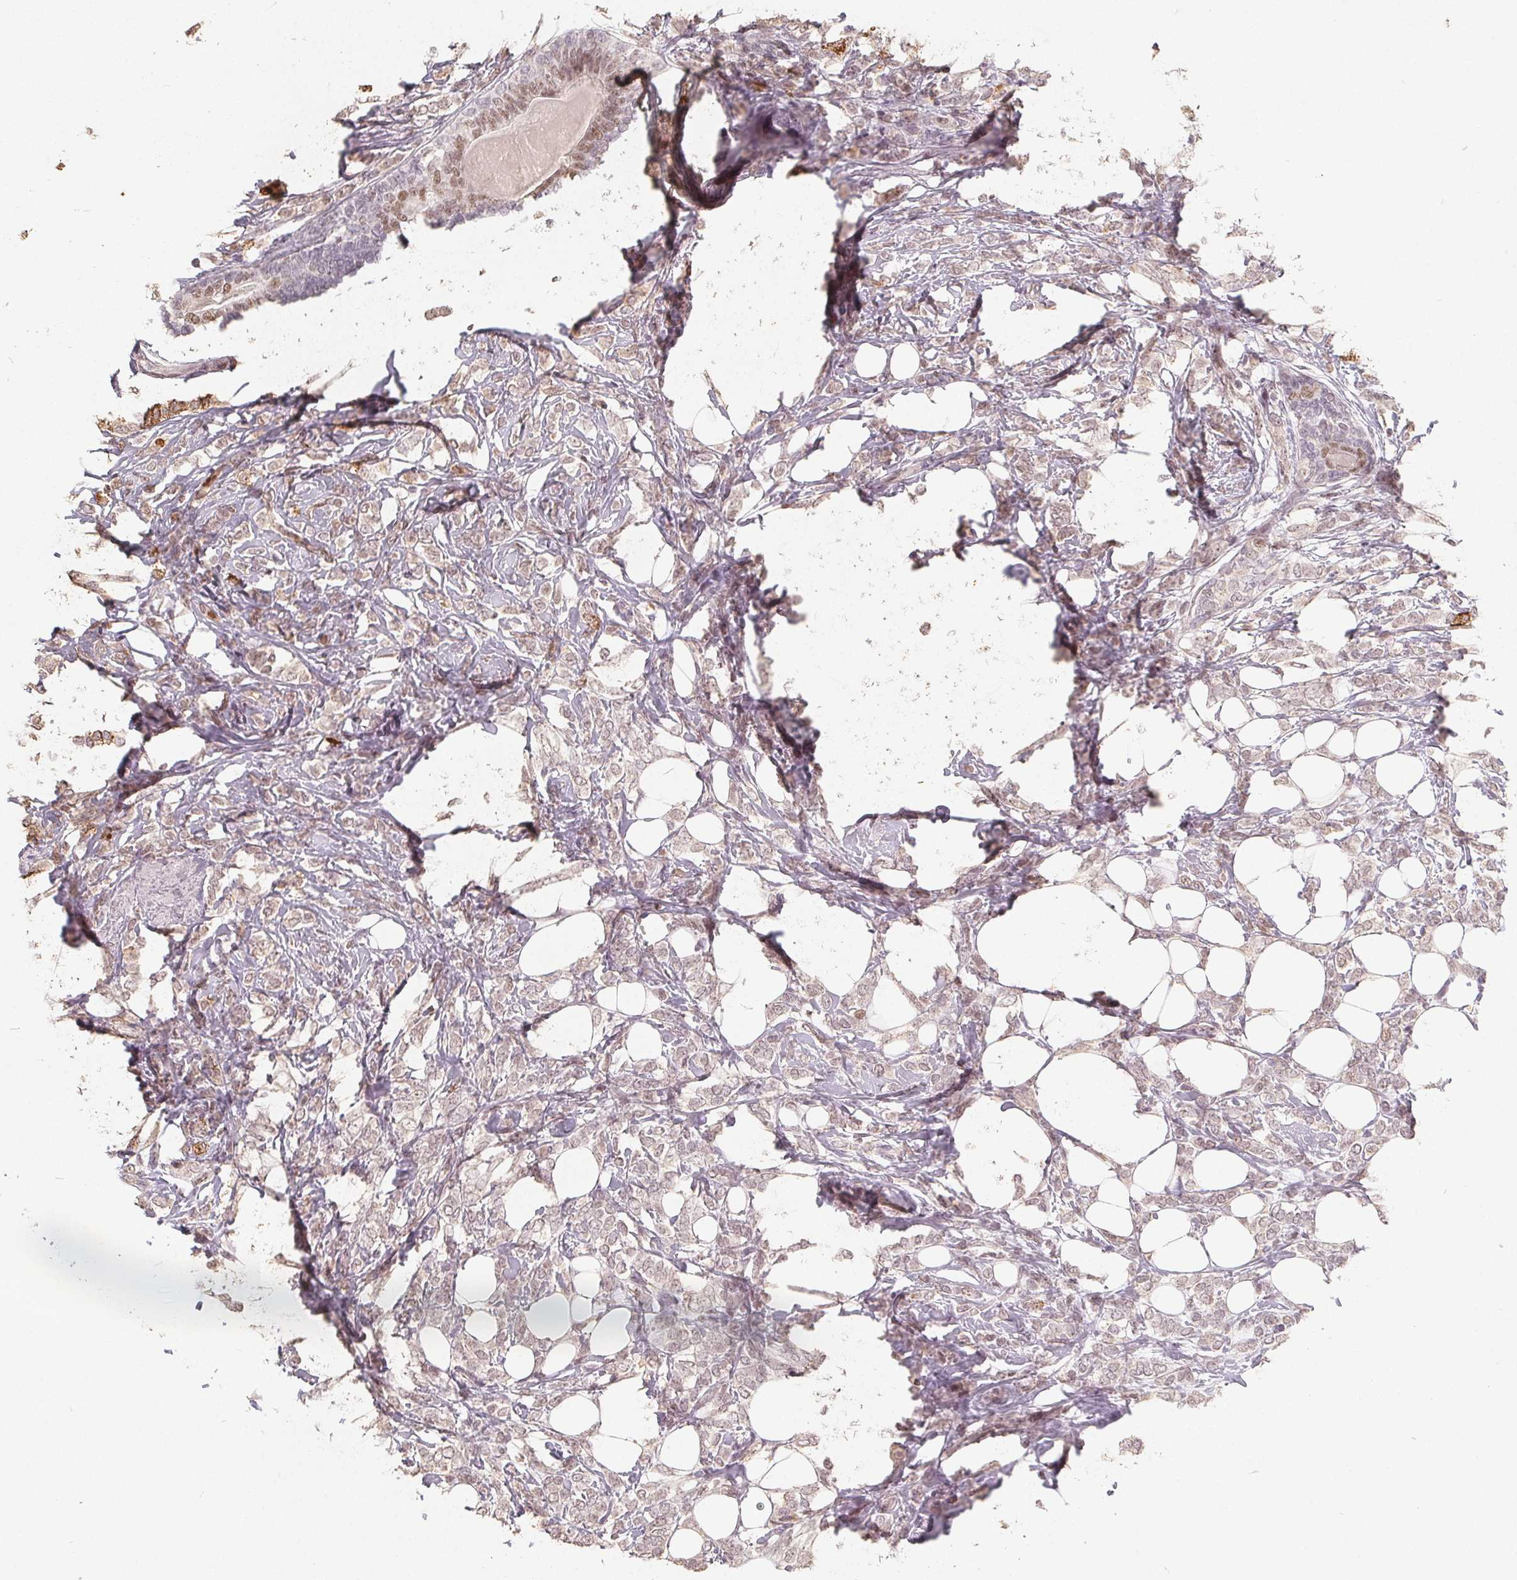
{"staining": {"intensity": "weak", "quantity": "25%-75%", "location": "cytoplasmic/membranous"}, "tissue": "breast cancer", "cell_type": "Tumor cells", "image_type": "cancer", "snomed": [{"axis": "morphology", "description": "Lobular carcinoma"}, {"axis": "topography", "description": "Breast"}], "caption": "Immunohistochemical staining of breast lobular carcinoma shows low levels of weak cytoplasmic/membranous staining in approximately 25%-75% of tumor cells. (Brightfield microscopy of DAB IHC at high magnification).", "gene": "CCDC138", "patient": {"sex": "female", "age": 49}}